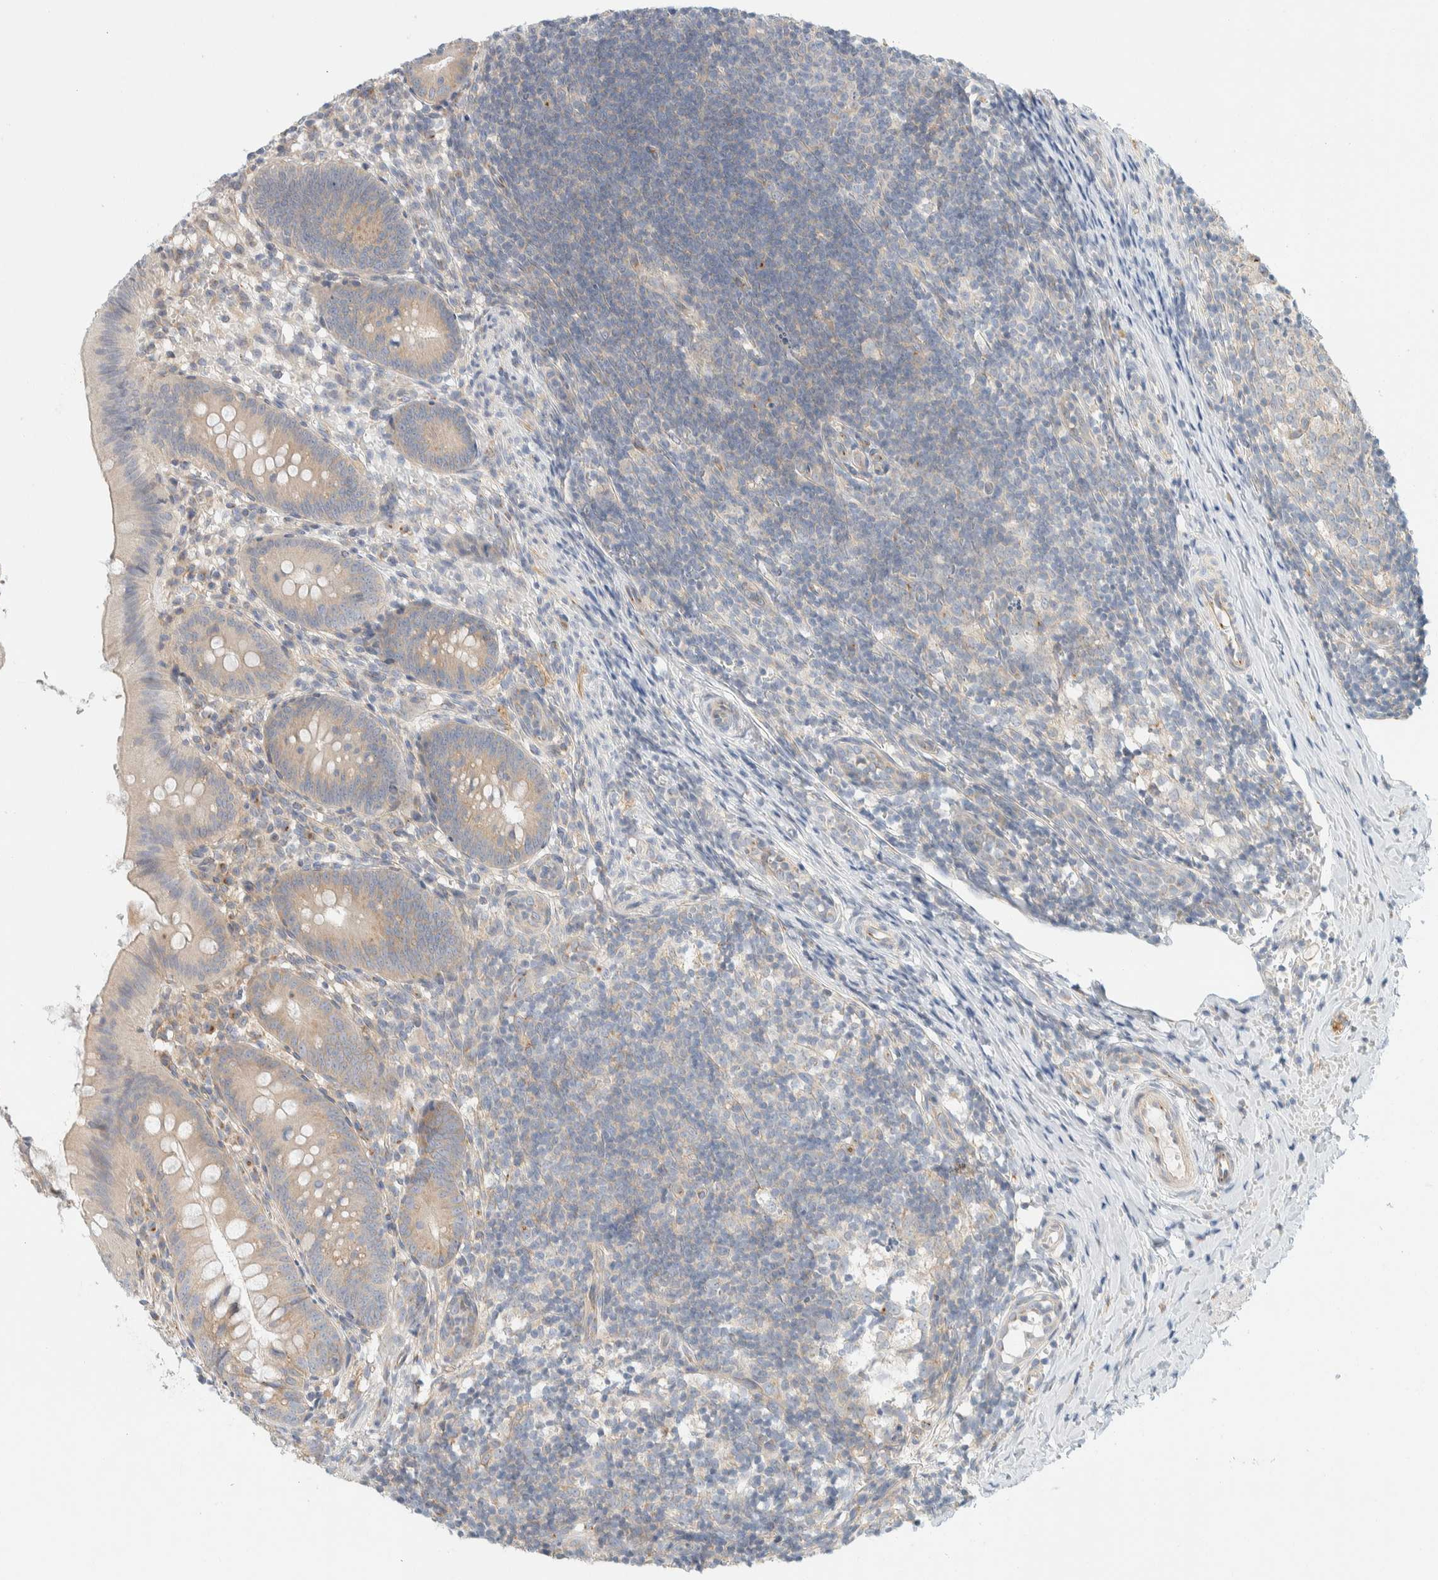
{"staining": {"intensity": "weak", "quantity": ">75%", "location": "cytoplasmic/membranous"}, "tissue": "appendix", "cell_type": "Glandular cells", "image_type": "normal", "snomed": [{"axis": "morphology", "description": "Normal tissue, NOS"}, {"axis": "topography", "description": "Appendix"}], "caption": "This is a micrograph of immunohistochemistry (IHC) staining of benign appendix, which shows weak staining in the cytoplasmic/membranous of glandular cells.", "gene": "TMEM184B", "patient": {"sex": "male", "age": 1}}